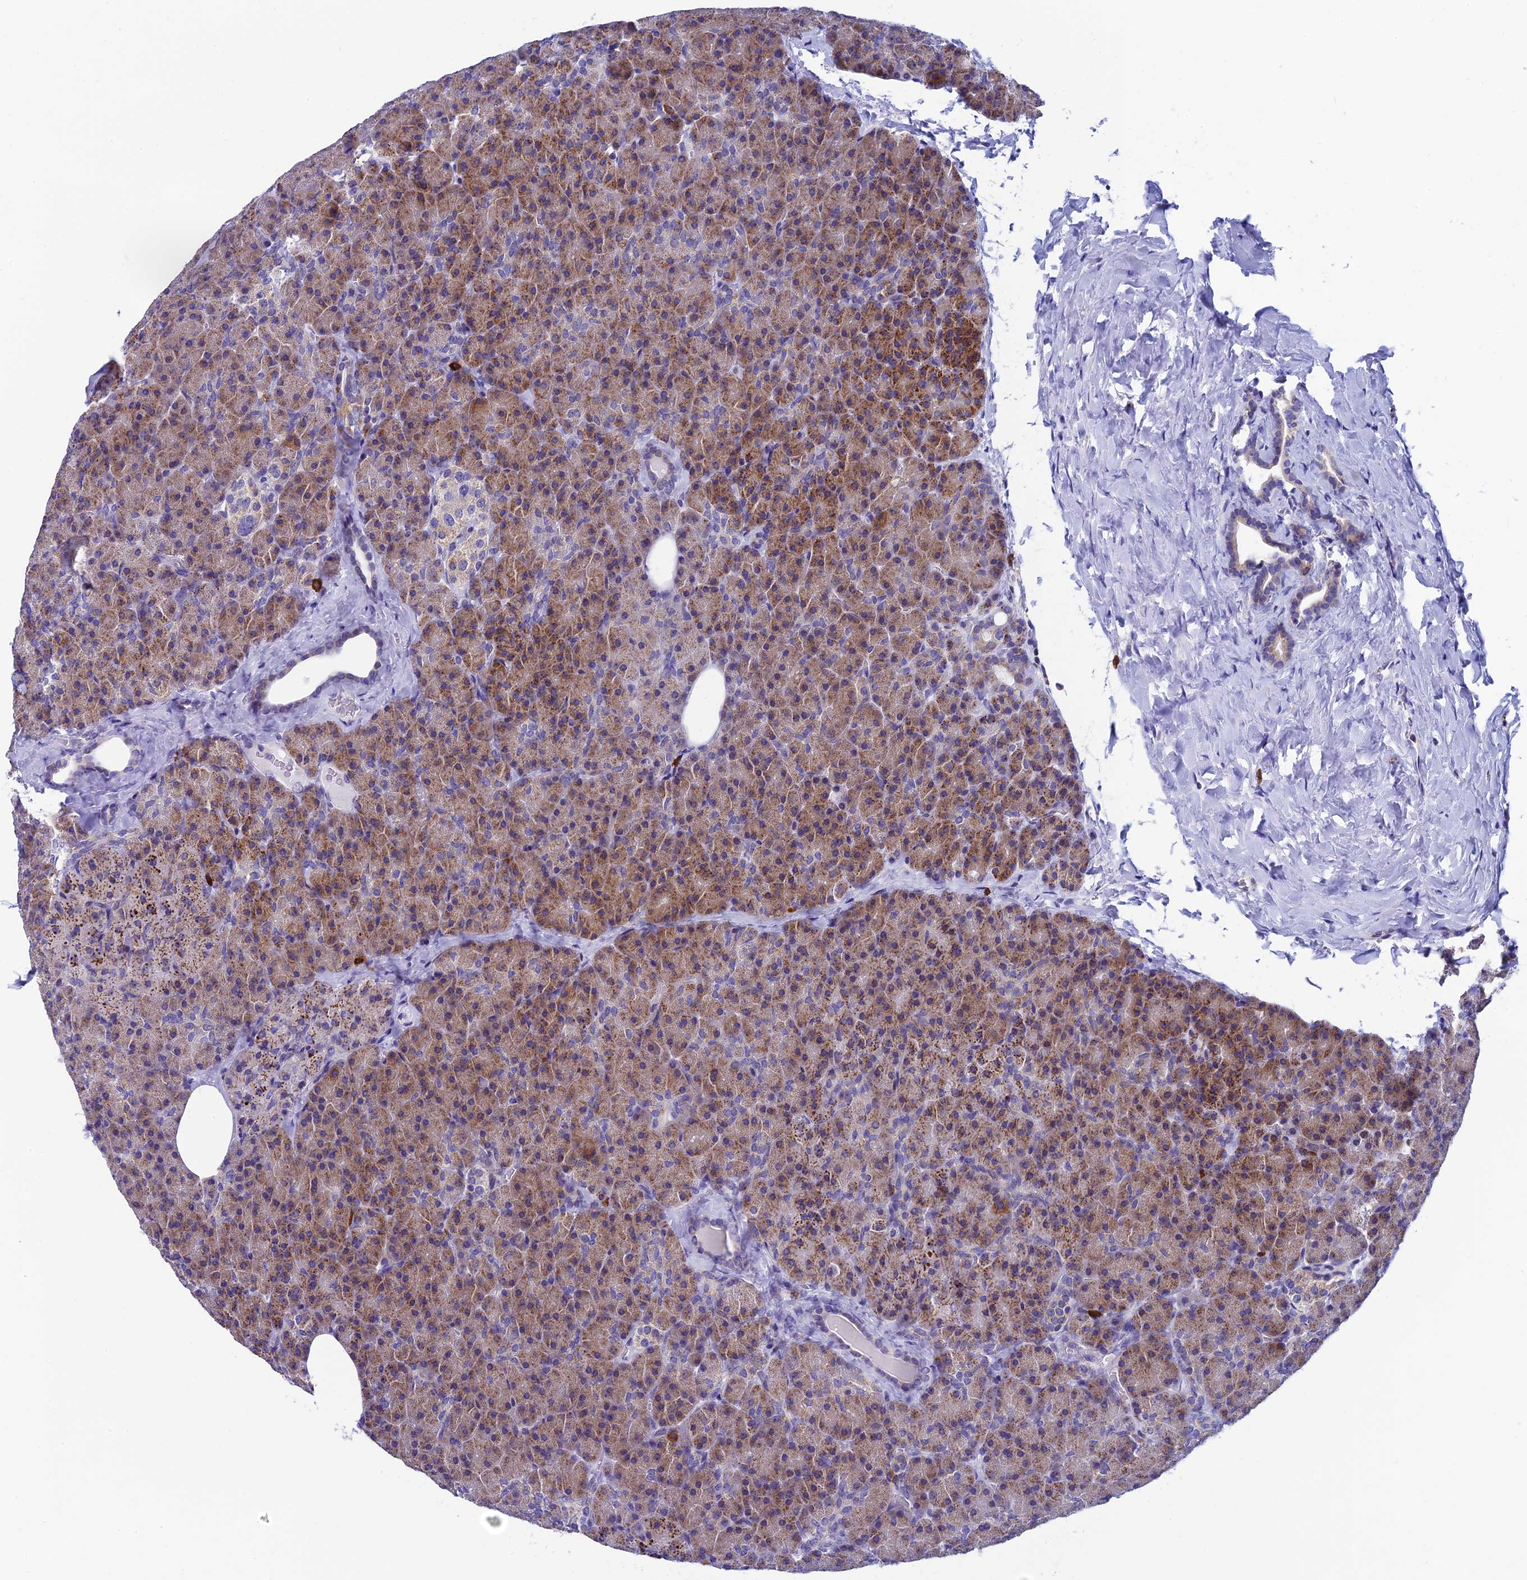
{"staining": {"intensity": "moderate", "quantity": "25%-75%", "location": "cytoplasmic/membranous"}, "tissue": "pancreas", "cell_type": "Exocrine glandular cells", "image_type": "normal", "snomed": [{"axis": "morphology", "description": "Normal tissue, NOS"}, {"axis": "morphology", "description": "Carcinoid, malignant, NOS"}, {"axis": "topography", "description": "Pancreas"}], "caption": "This micrograph displays IHC staining of normal human pancreas, with medium moderate cytoplasmic/membranous expression in approximately 25%-75% of exocrine glandular cells.", "gene": "REEP4", "patient": {"sex": "female", "age": 35}}